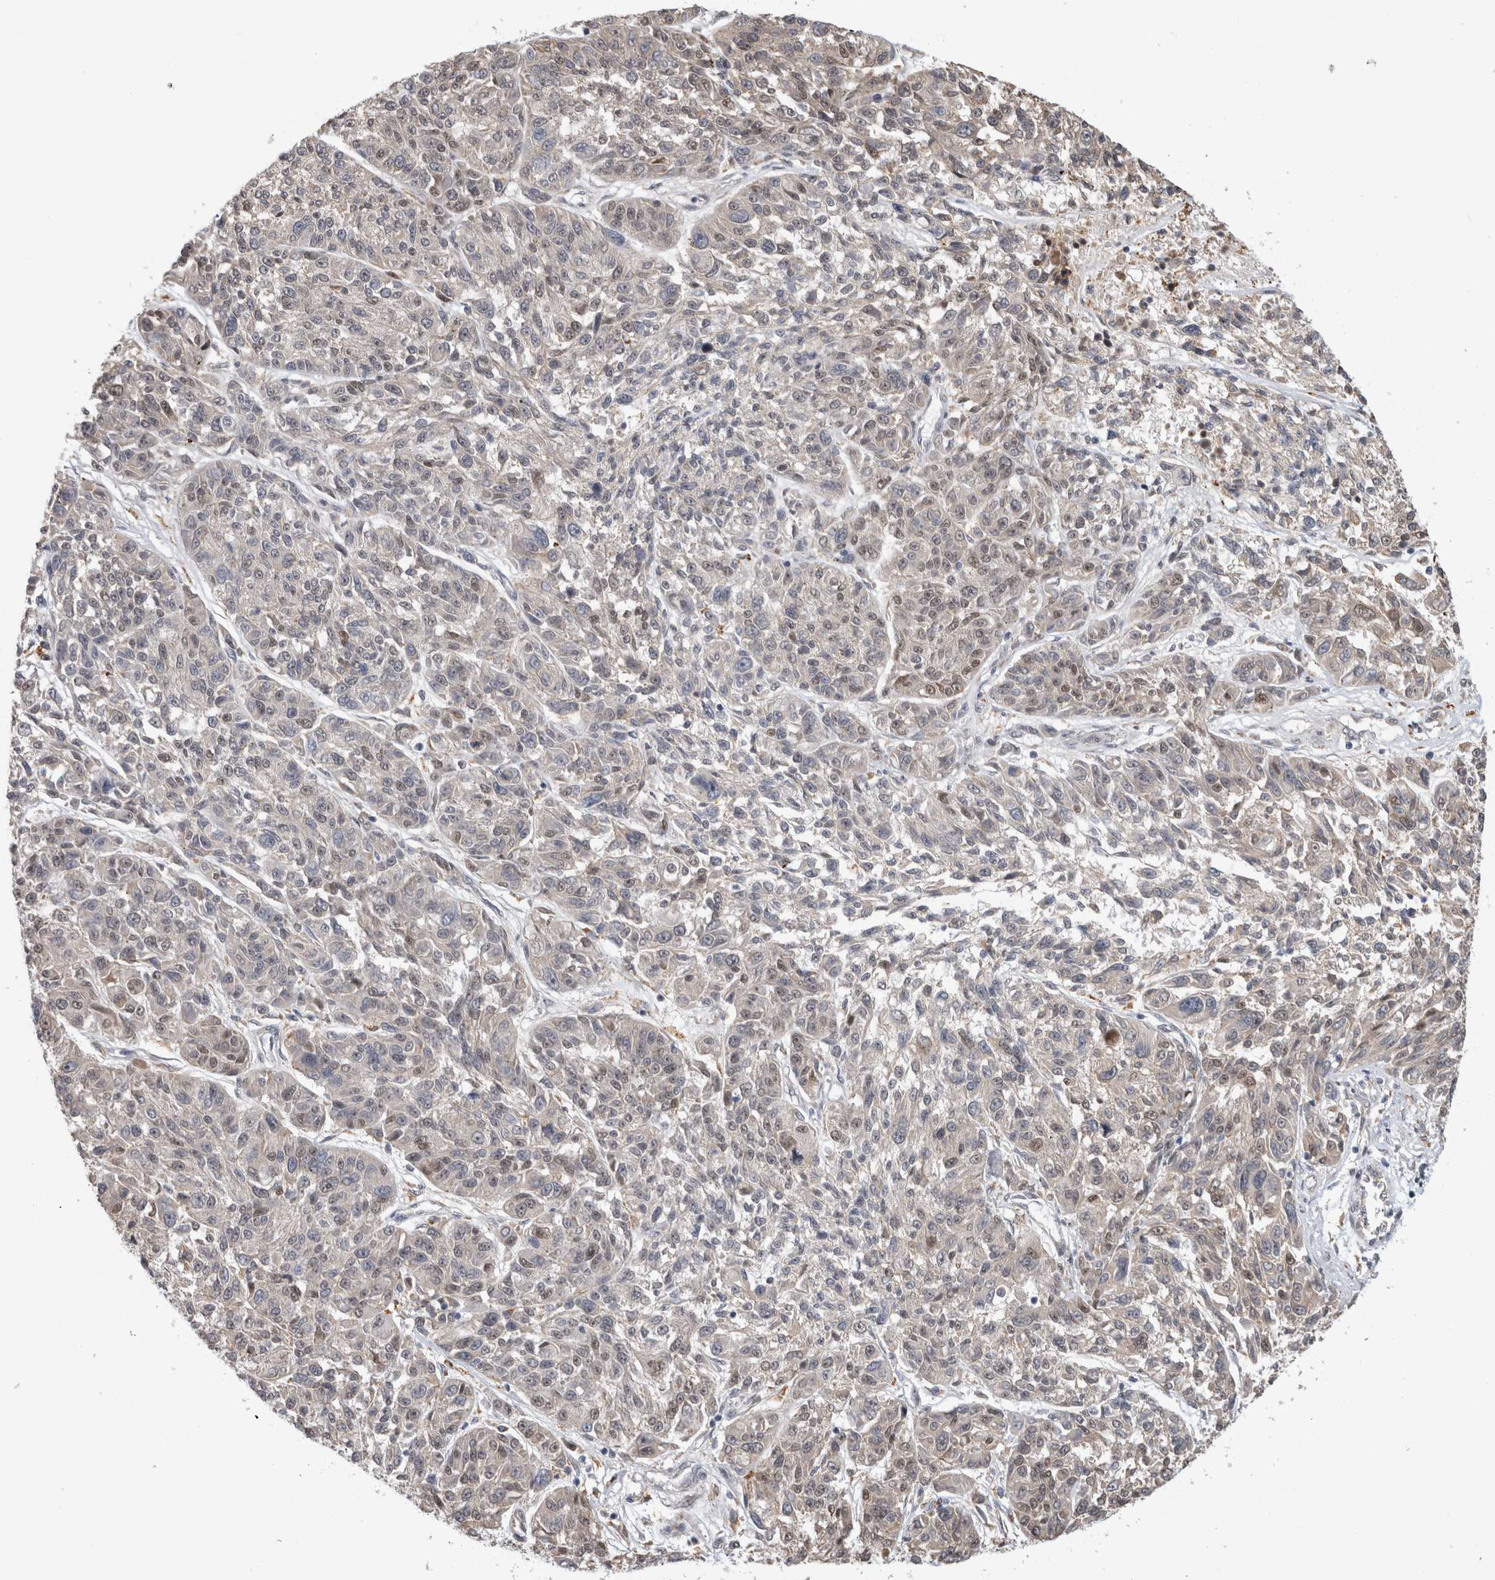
{"staining": {"intensity": "weak", "quantity": "25%-75%", "location": "nuclear"}, "tissue": "melanoma", "cell_type": "Tumor cells", "image_type": "cancer", "snomed": [{"axis": "morphology", "description": "Malignant melanoma, NOS"}, {"axis": "topography", "description": "Skin"}], "caption": "Tumor cells show low levels of weak nuclear positivity in approximately 25%-75% of cells in malignant melanoma.", "gene": "NAB2", "patient": {"sex": "male", "age": 53}}